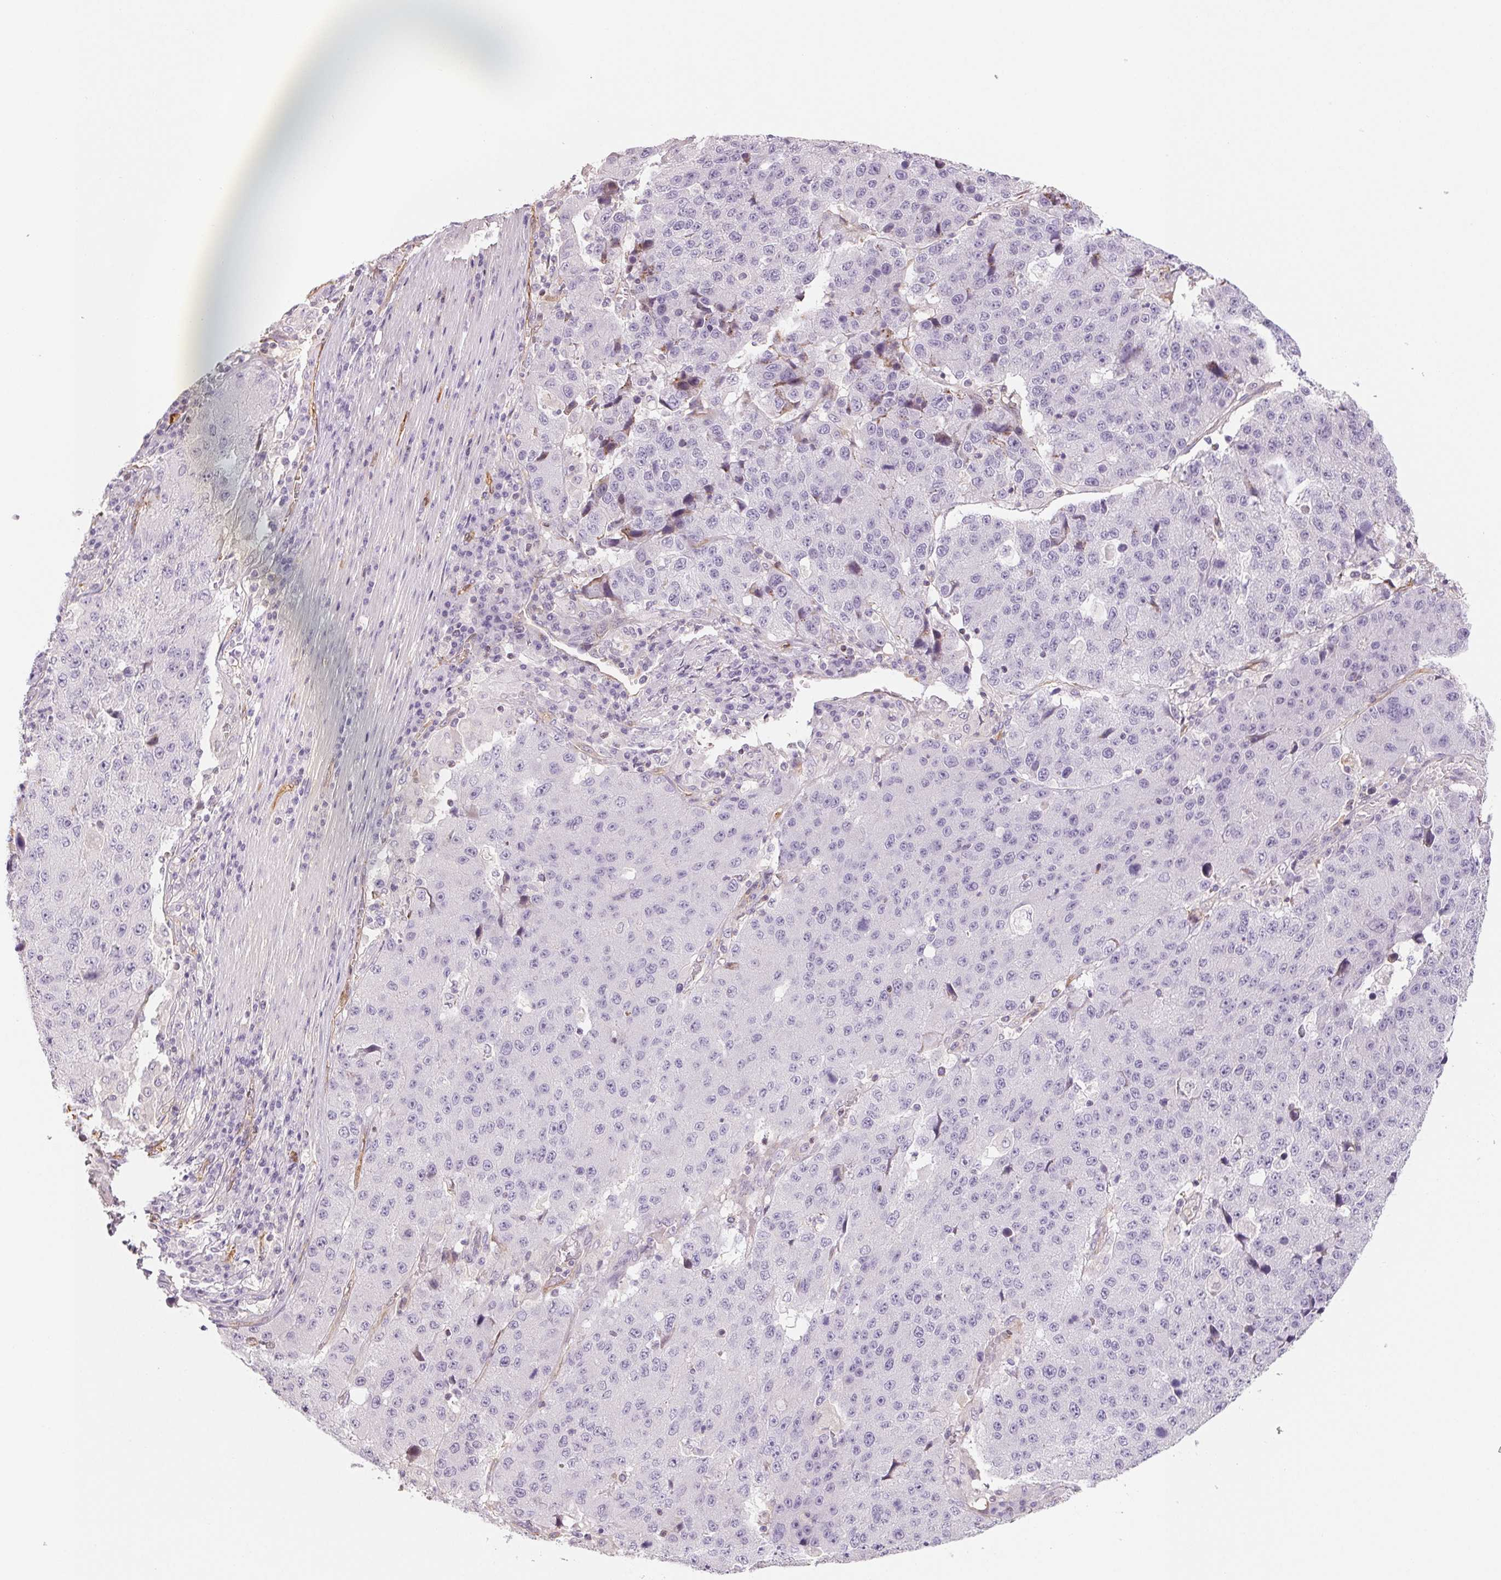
{"staining": {"intensity": "negative", "quantity": "none", "location": "none"}, "tissue": "stomach cancer", "cell_type": "Tumor cells", "image_type": "cancer", "snomed": [{"axis": "morphology", "description": "Adenocarcinoma, NOS"}, {"axis": "topography", "description": "Stomach"}], "caption": "Adenocarcinoma (stomach) was stained to show a protein in brown. There is no significant positivity in tumor cells.", "gene": "ANKRD13B", "patient": {"sex": "male", "age": 71}}